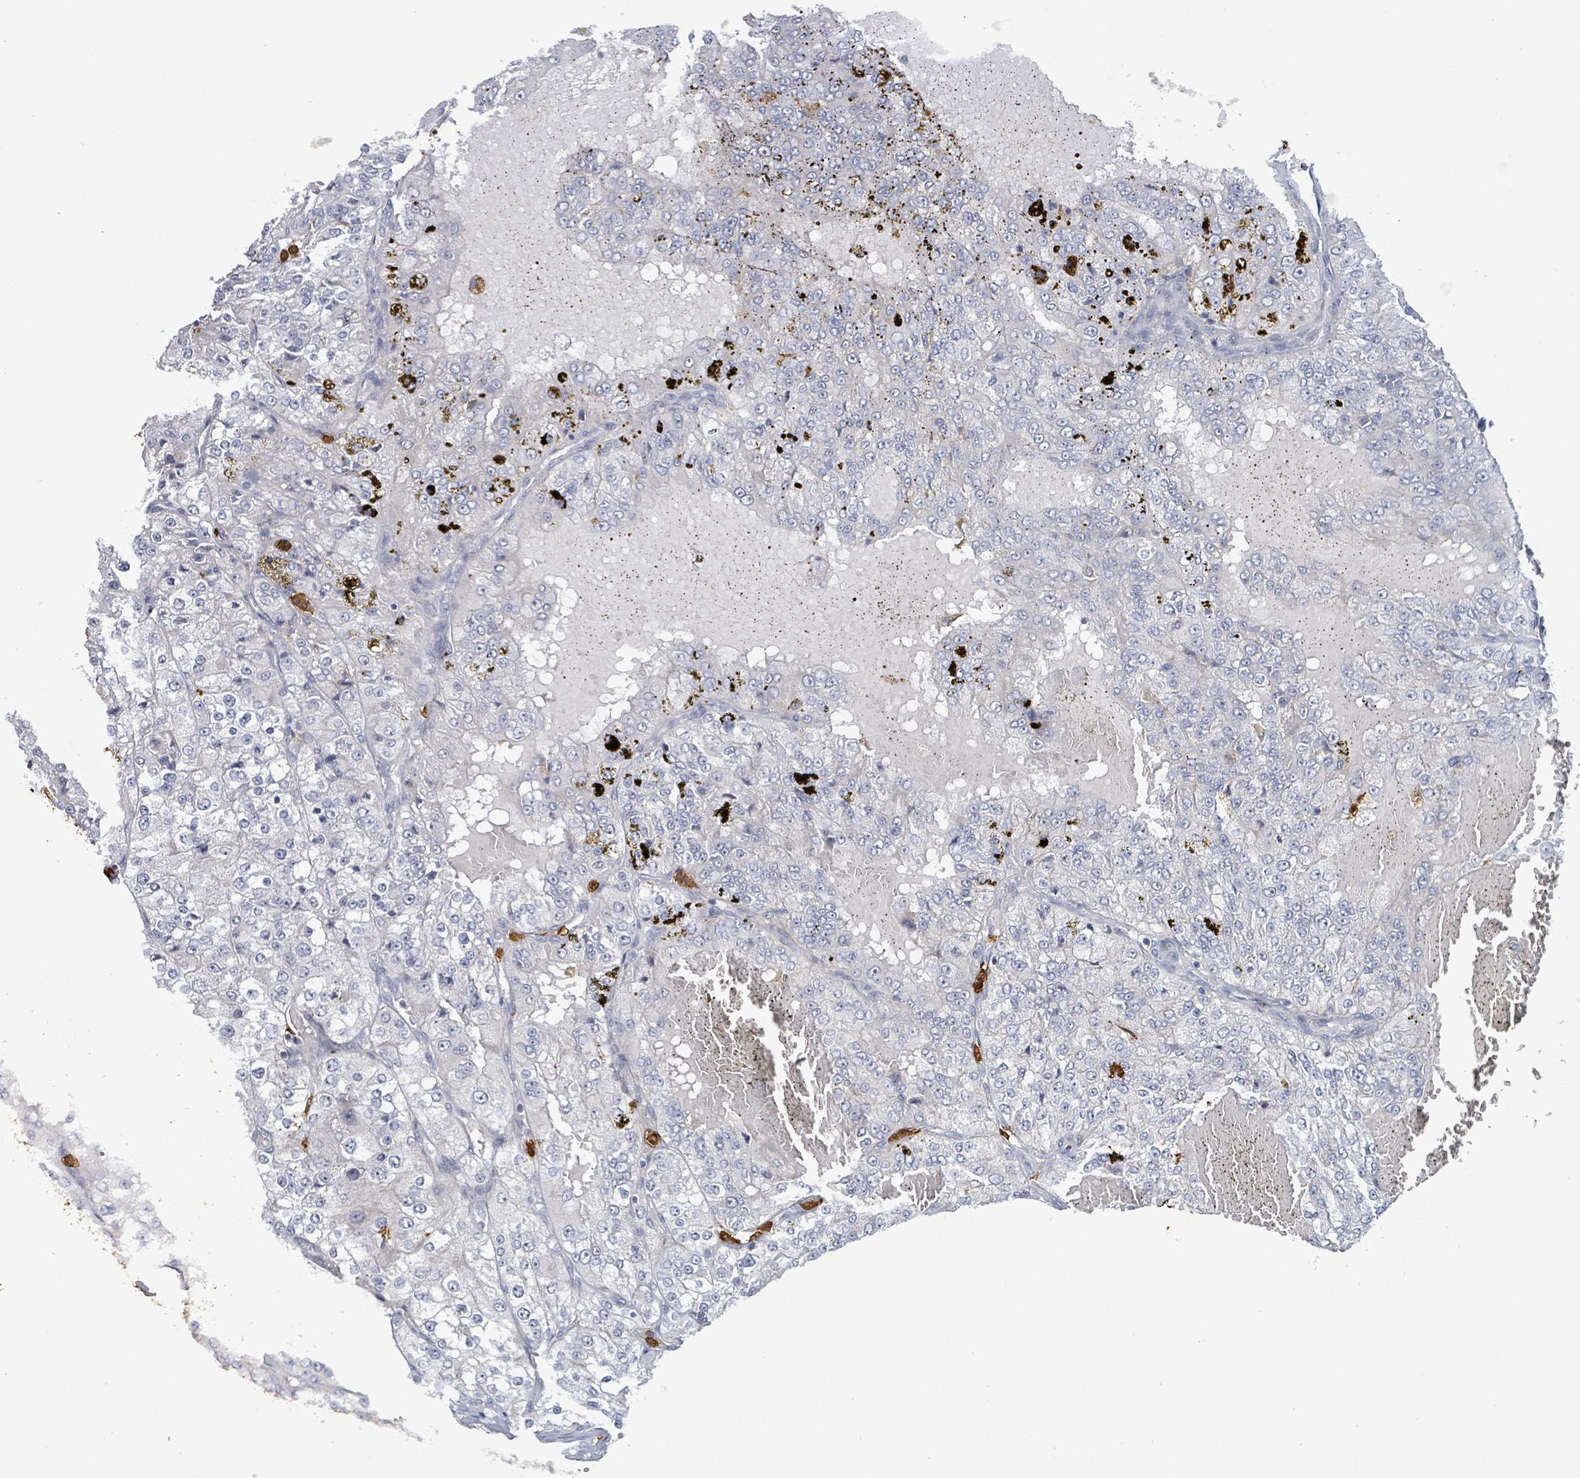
{"staining": {"intensity": "negative", "quantity": "none", "location": "none"}, "tissue": "renal cancer", "cell_type": "Tumor cells", "image_type": "cancer", "snomed": [{"axis": "morphology", "description": "Adenocarcinoma, NOS"}, {"axis": "topography", "description": "Kidney"}], "caption": "Micrograph shows no significant protein expression in tumor cells of adenocarcinoma (renal).", "gene": "FAM210A", "patient": {"sex": "female", "age": 63}}